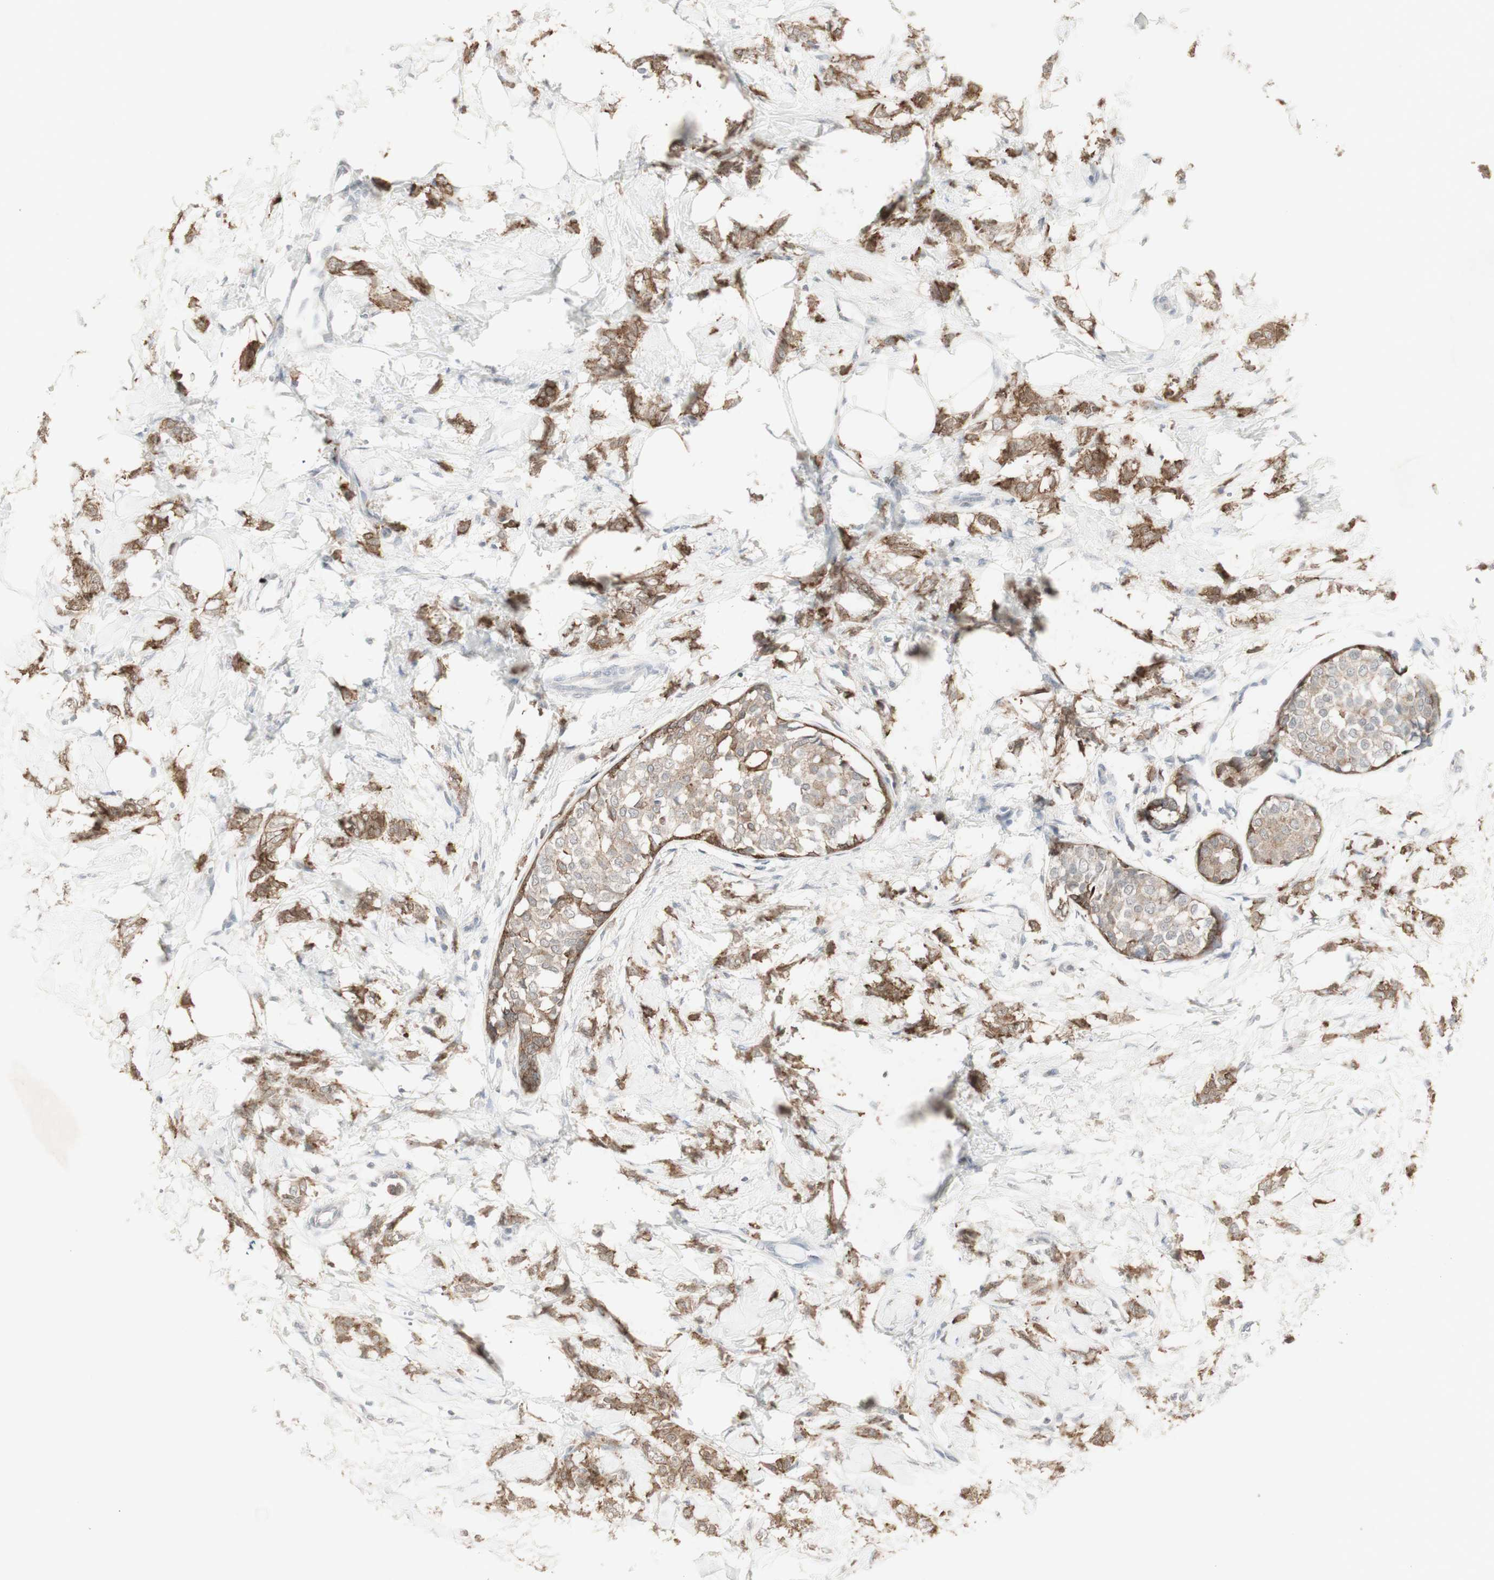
{"staining": {"intensity": "moderate", "quantity": ">75%", "location": "cytoplasmic/membranous"}, "tissue": "breast cancer", "cell_type": "Tumor cells", "image_type": "cancer", "snomed": [{"axis": "morphology", "description": "Lobular carcinoma, in situ"}, {"axis": "morphology", "description": "Lobular carcinoma"}, {"axis": "topography", "description": "Breast"}], "caption": "Moderate cytoplasmic/membranous positivity for a protein is identified in approximately >75% of tumor cells of breast cancer (lobular carcinoma) using immunohistochemistry.", "gene": "C1orf116", "patient": {"sex": "female", "age": 41}}